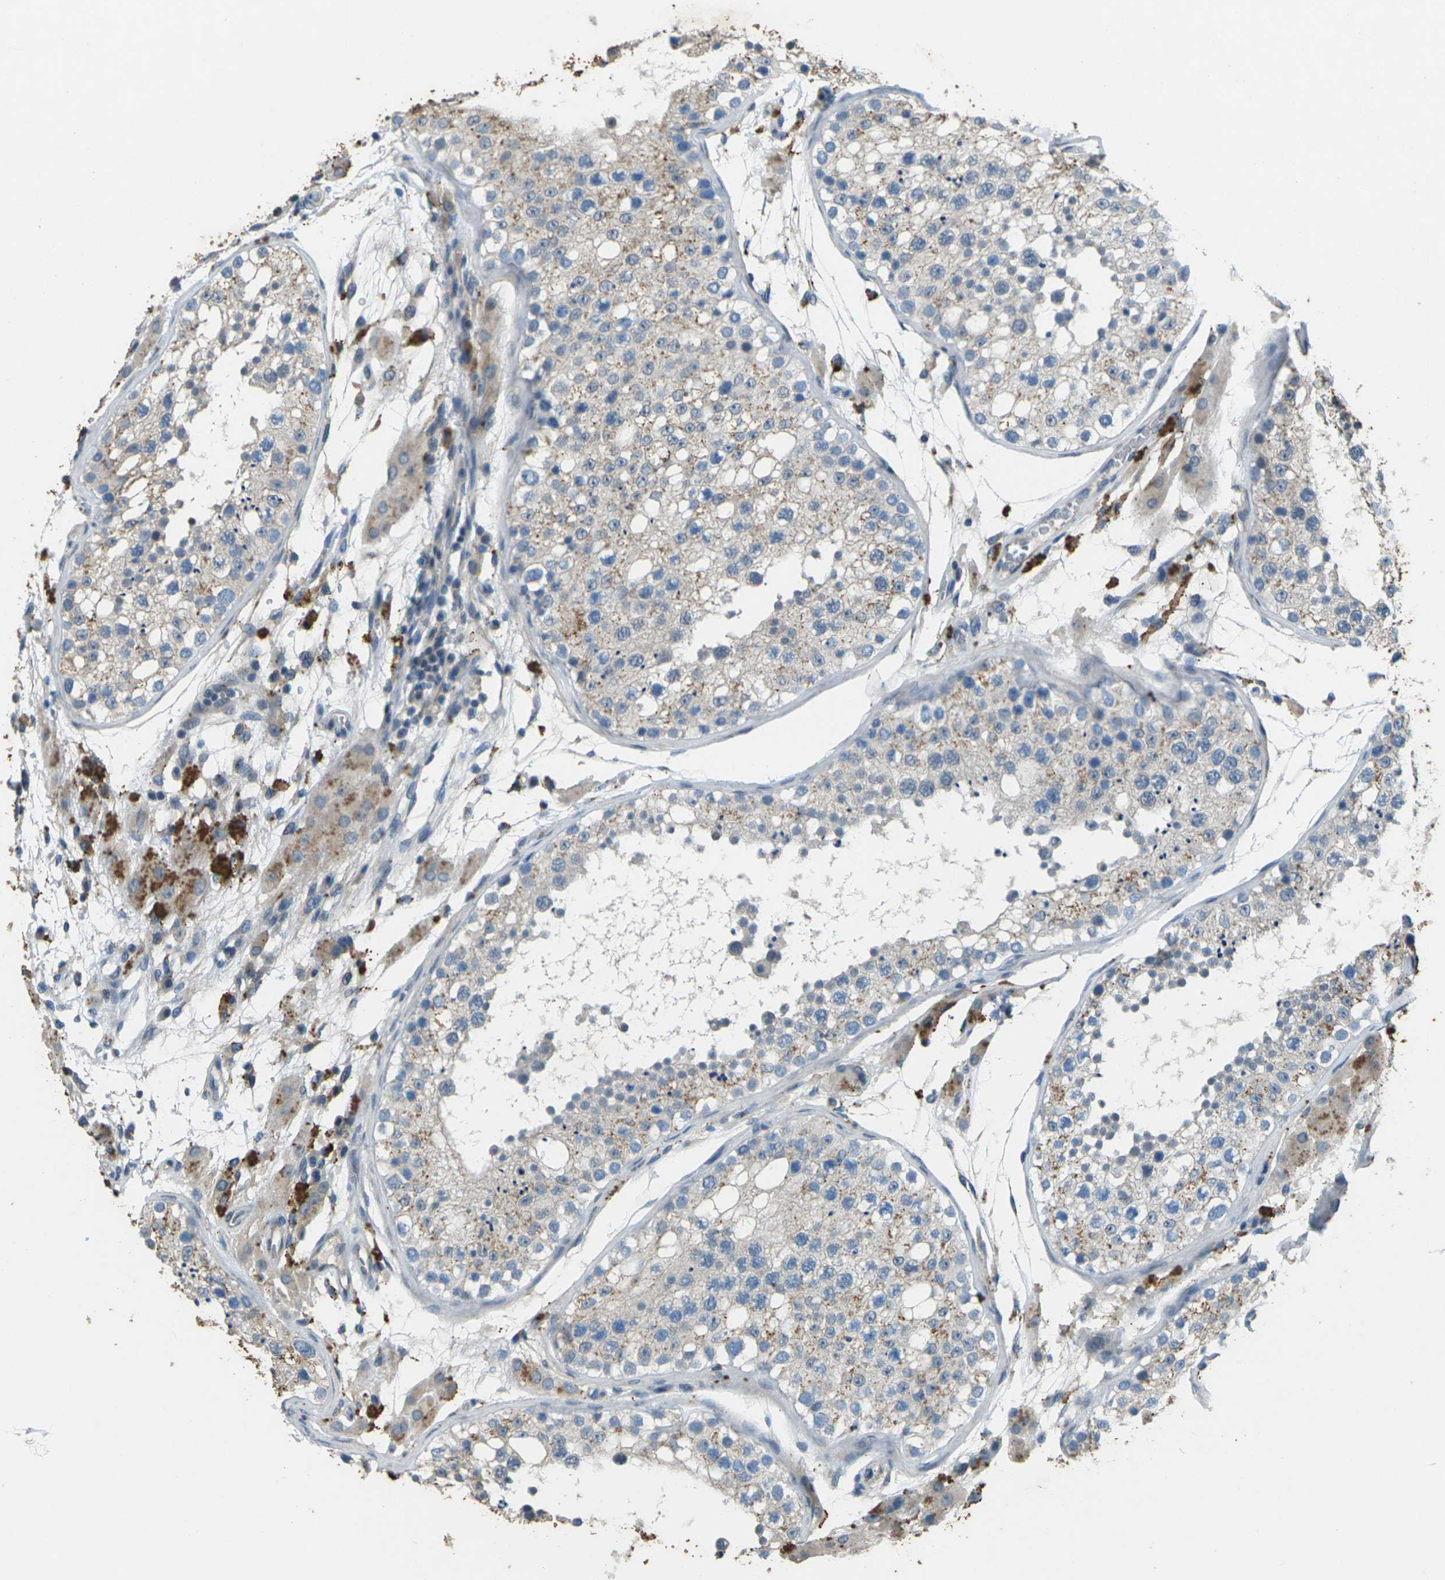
{"staining": {"intensity": "moderate", "quantity": "25%-75%", "location": "cytoplasmic/membranous"}, "tissue": "testis", "cell_type": "Cells in seminiferous ducts", "image_type": "normal", "snomed": [{"axis": "morphology", "description": "Normal tissue, NOS"}, {"axis": "topography", "description": "Testis"}], "caption": "Testis stained with immunohistochemistry shows moderate cytoplasmic/membranous staining in about 25%-75% of cells in seminiferous ducts.", "gene": "SIGLEC14", "patient": {"sex": "male", "age": 26}}